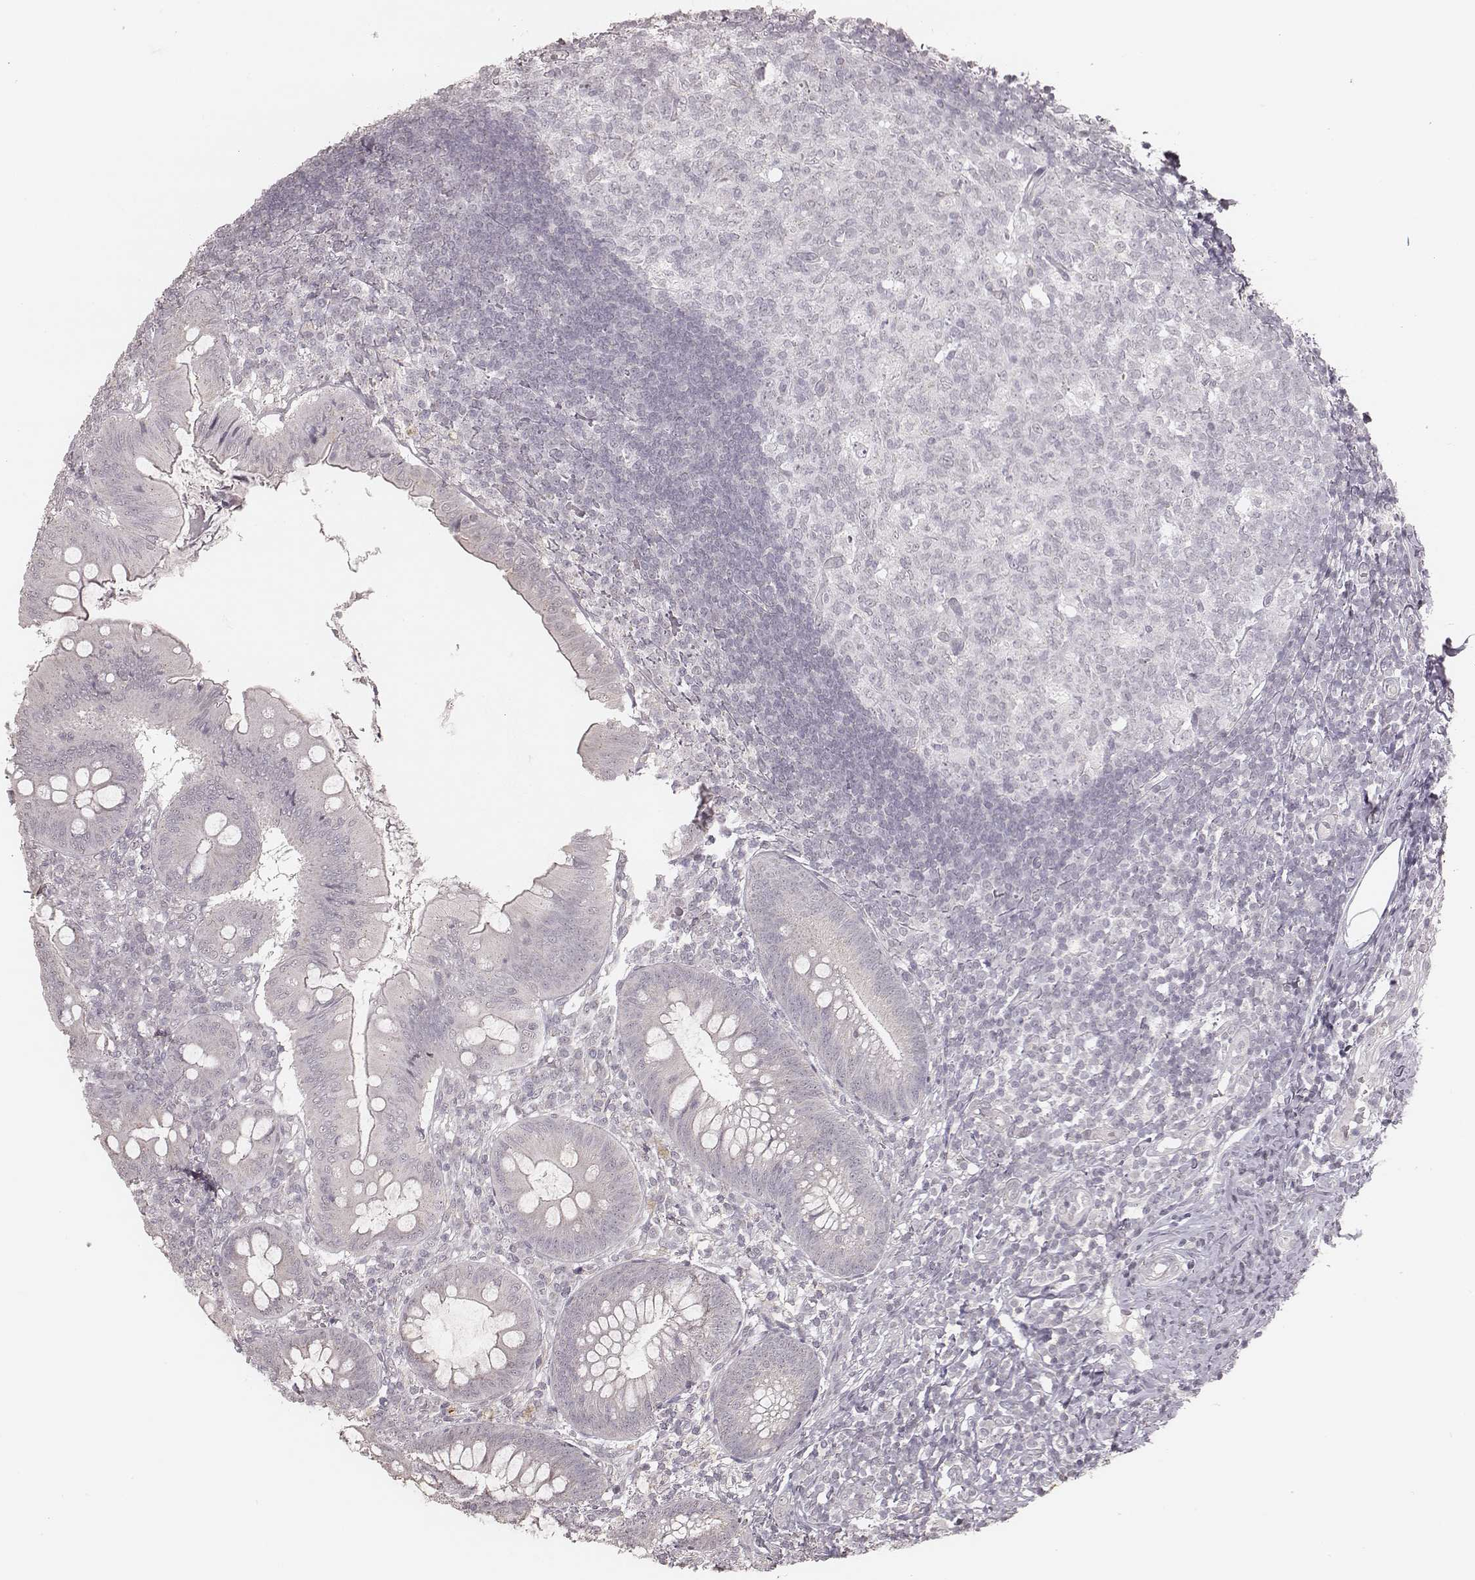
{"staining": {"intensity": "negative", "quantity": "none", "location": "none"}, "tissue": "appendix", "cell_type": "Glandular cells", "image_type": "normal", "snomed": [{"axis": "morphology", "description": "Normal tissue, NOS"}, {"axis": "morphology", "description": "Inflammation, NOS"}, {"axis": "topography", "description": "Appendix"}], "caption": "A histopathology image of human appendix is negative for staining in glandular cells. Brightfield microscopy of immunohistochemistry (IHC) stained with DAB (3,3'-diaminobenzidine) (brown) and hematoxylin (blue), captured at high magnification.", "gene": "SLC7A4", "patient": {"sex": "male", "age": 16}}